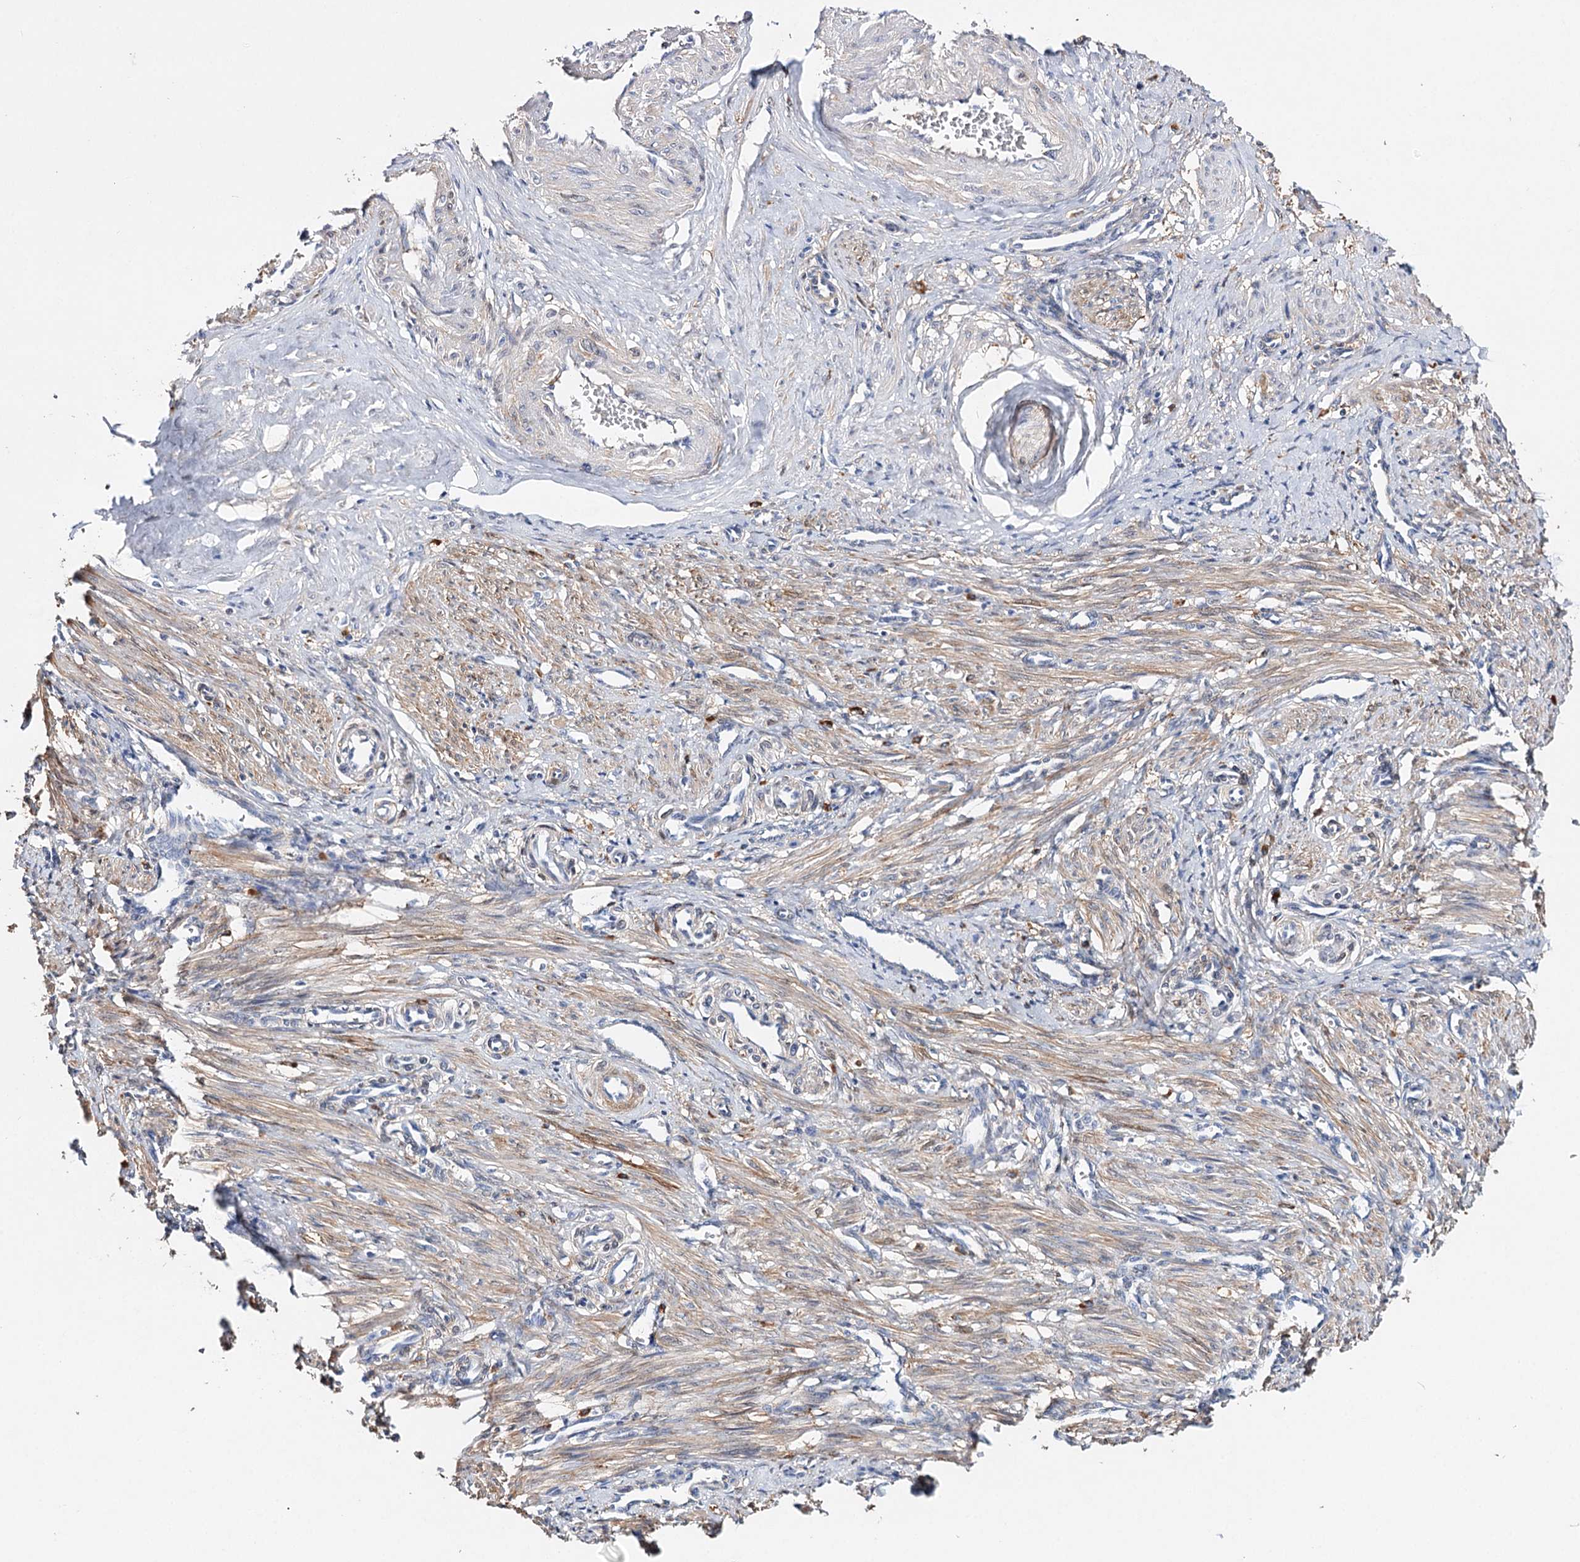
{"staining": {"intensity": "moderate", "quantity": "25%-75%", "location": "cytoplasmic/membranous"}, "tissue": "smooth muscle", "cell_type": "Smooth muscle cells", "image_type": "normal", "snomed": [{"axis": "morphology", "description": "Normal tissue, NOS"}, {"axis": "topography", "description": "Endometrium"}], "caption": "IHC (DAB) staining of benign smooth muscle demonstrates moderate cytoplasmic/membranous protein expression in about 25%-75% of smooth muscle cells. (DAB IHC with brightfield microscopy, high magnification).", "gene": "CFAP46", "patient": {"sex": "female", "age": 33}}